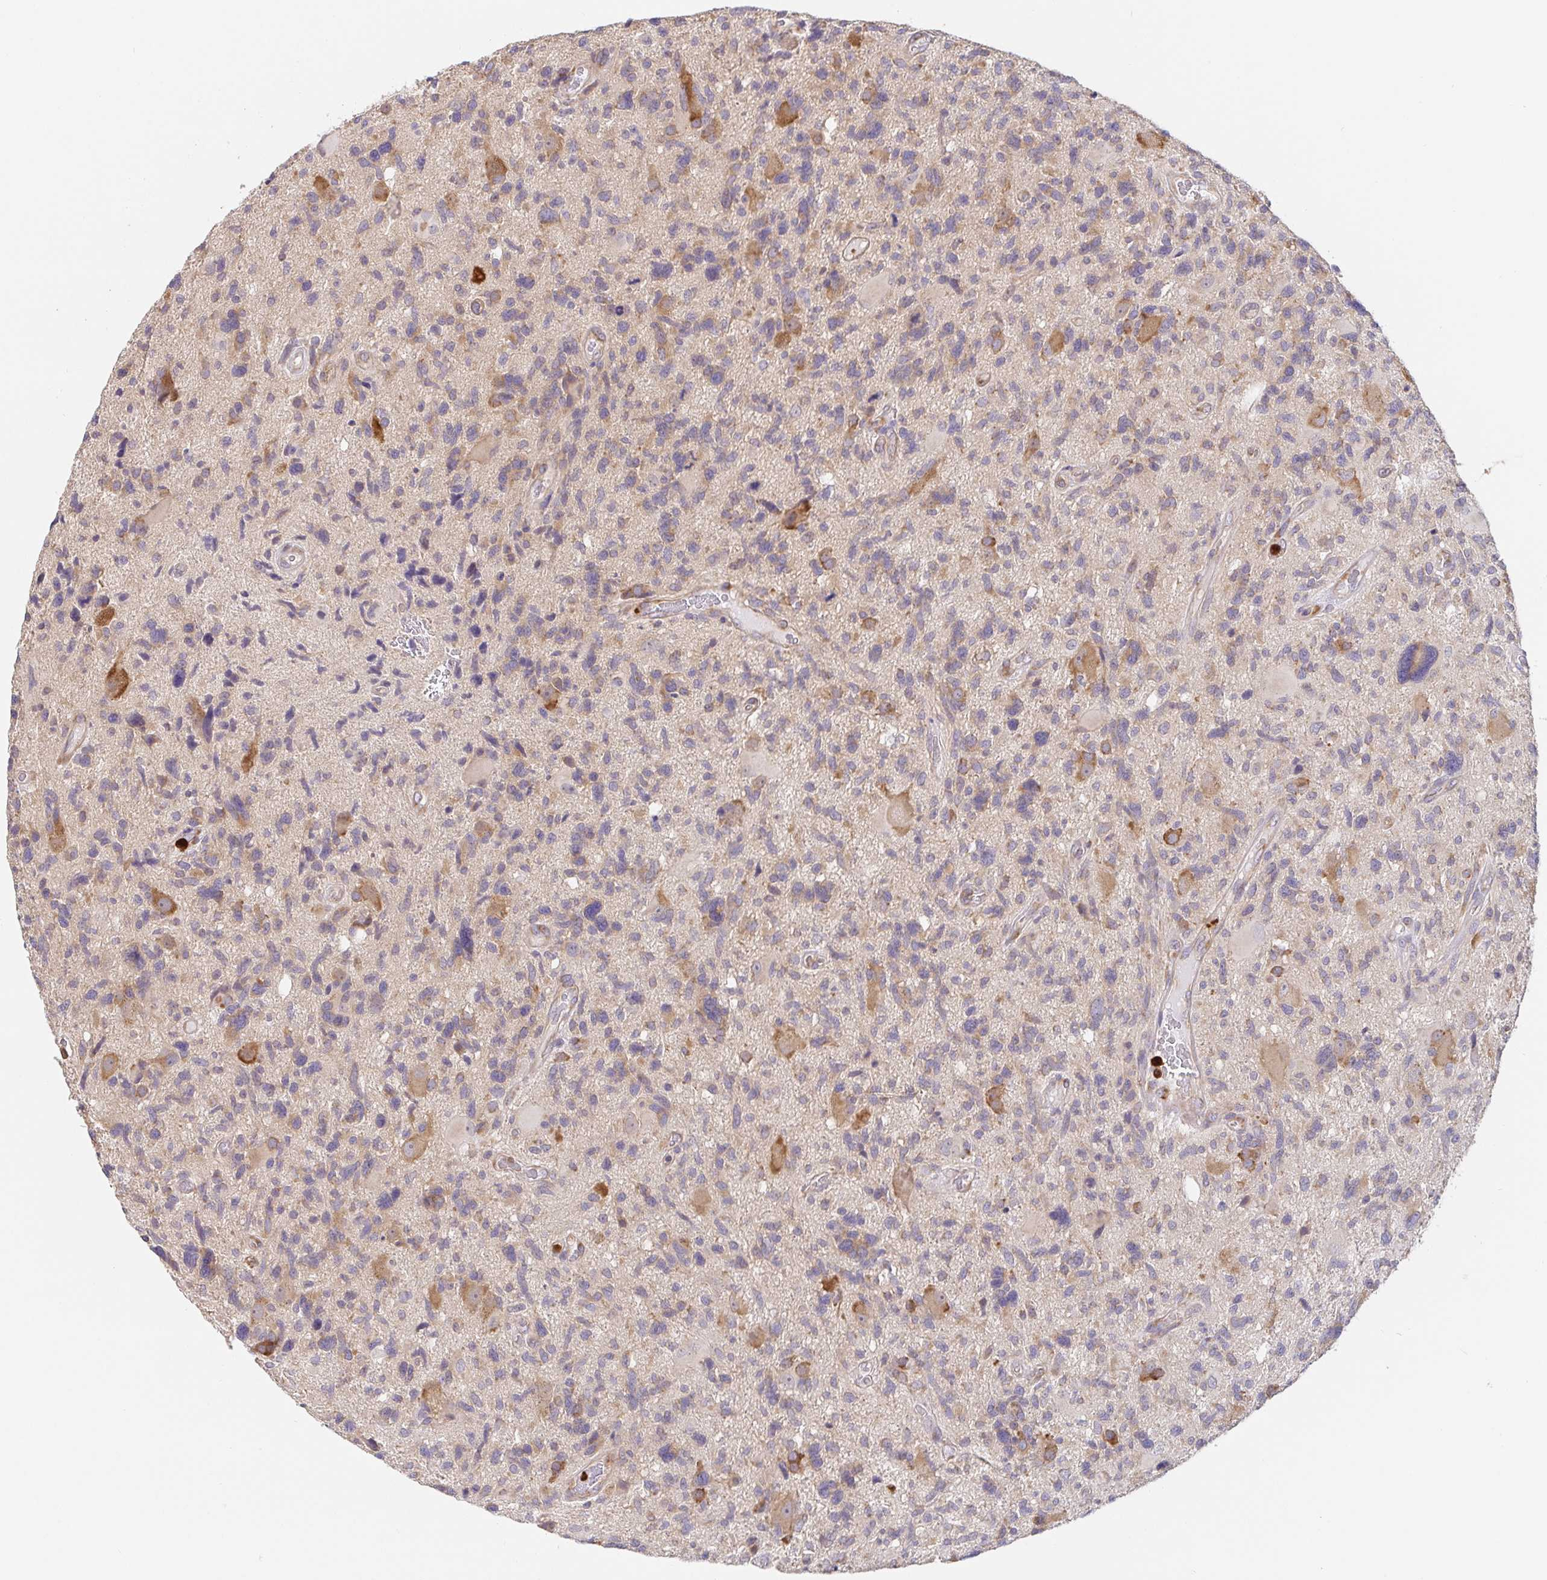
{"staining": {"intensity": "negative", "quantity": "none", "location": "none"}, "tissue": "glioma", "cell_type": "Tumor cells", "image_type": "cancer", "snomed": [{"axis": "morphology", "description": "Glioma, malignant, High grade"}, {"axis": "topography", "description": "Brain"}], "caption": "Image shows no protein staining in tumor cells of glioma tissue. (DAB IHC, high magnification).", "gene": "PDPK1", "patient": {"sex": "male", "age": 49}}